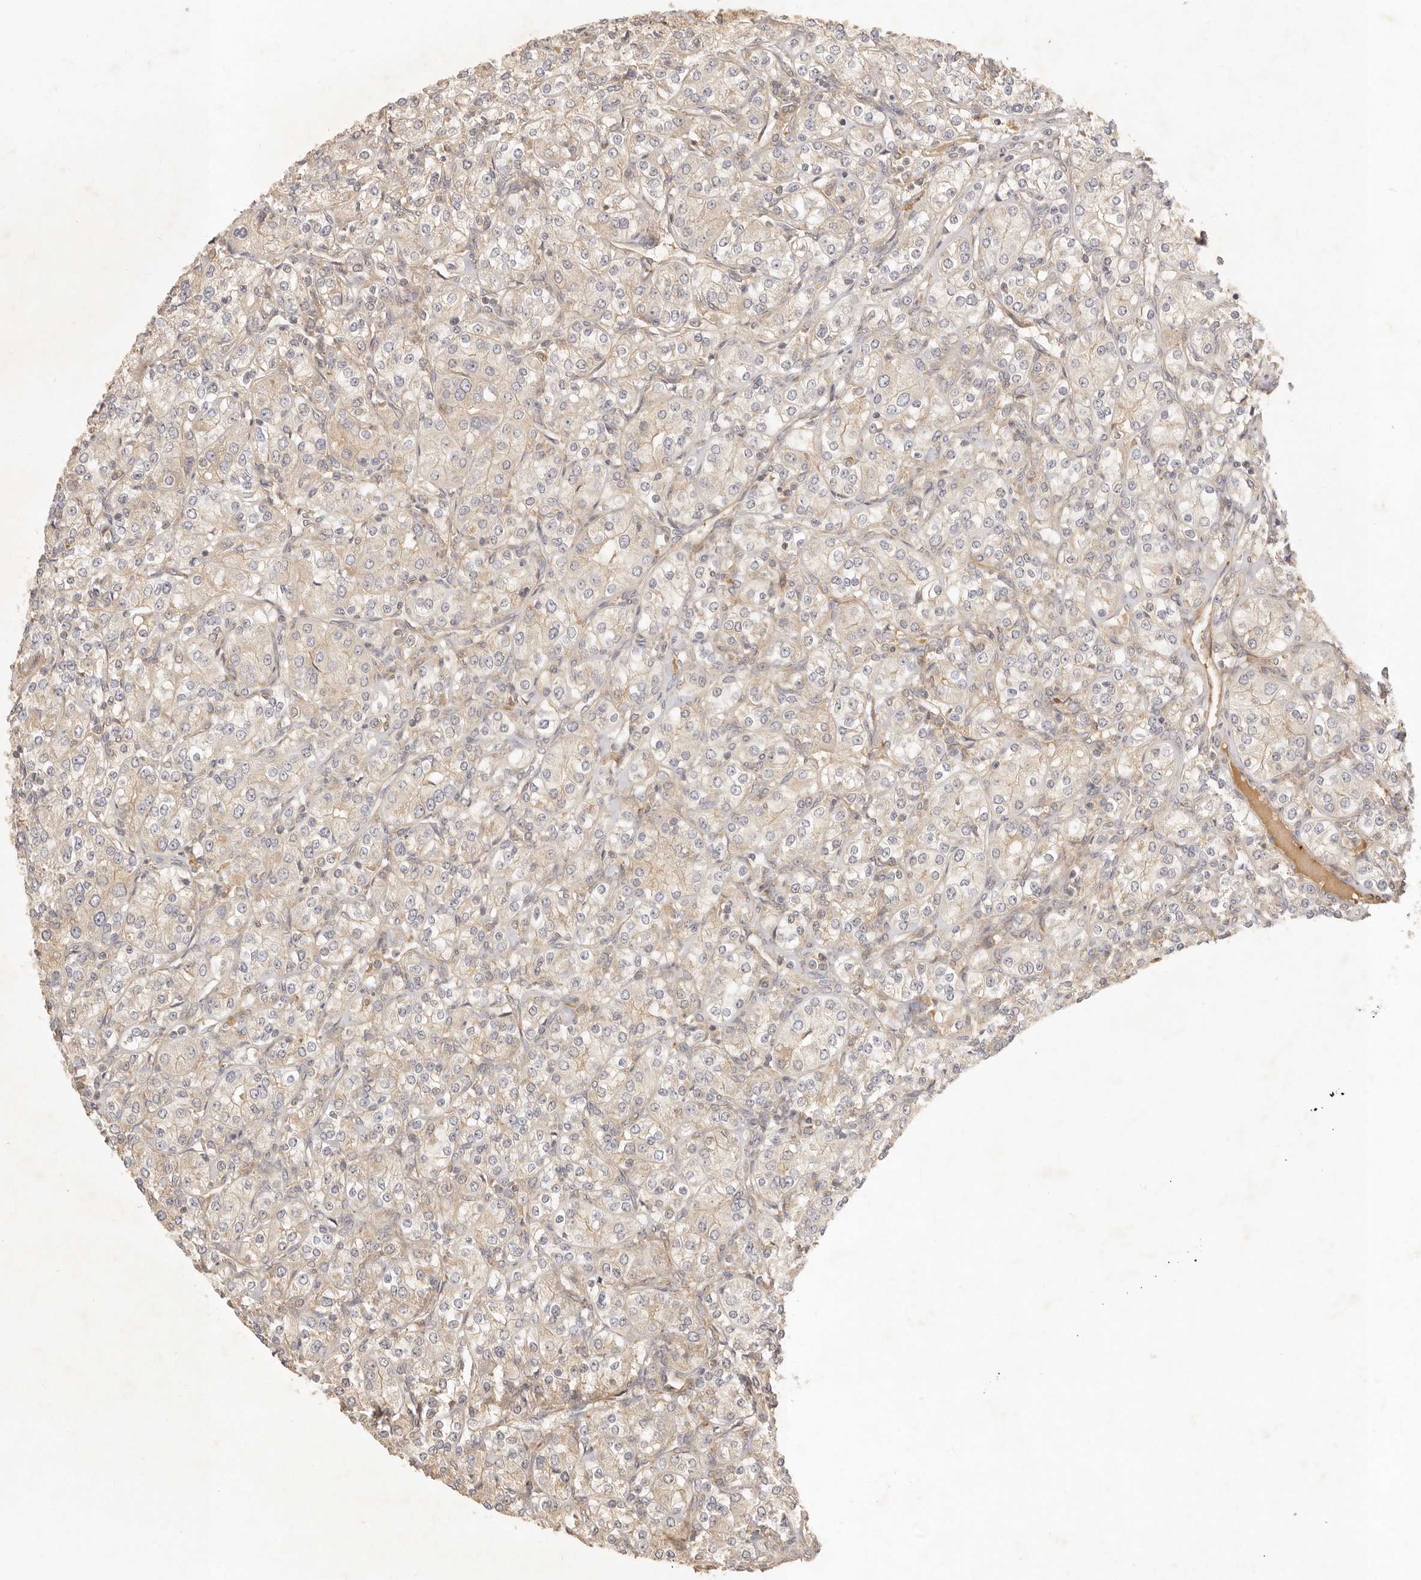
{"staining": {"intensity": "negative", "quantity": "none", "location": "none"}, "tissue": "renal cancer", "cell_type": "Tumor cells", "image_type": "cancer", "snomed": [{"axis": "morphology", "description": "Adenocarcinoma, NOS"}, {"axis": "topography", "description": "Kidney"}], "caption": "This is an IHC image of renal adenocarcinoma. There is no positivity in tumor cells.", "gene": "VIPR1", "patient": {"sex": "male", "age": 77}}